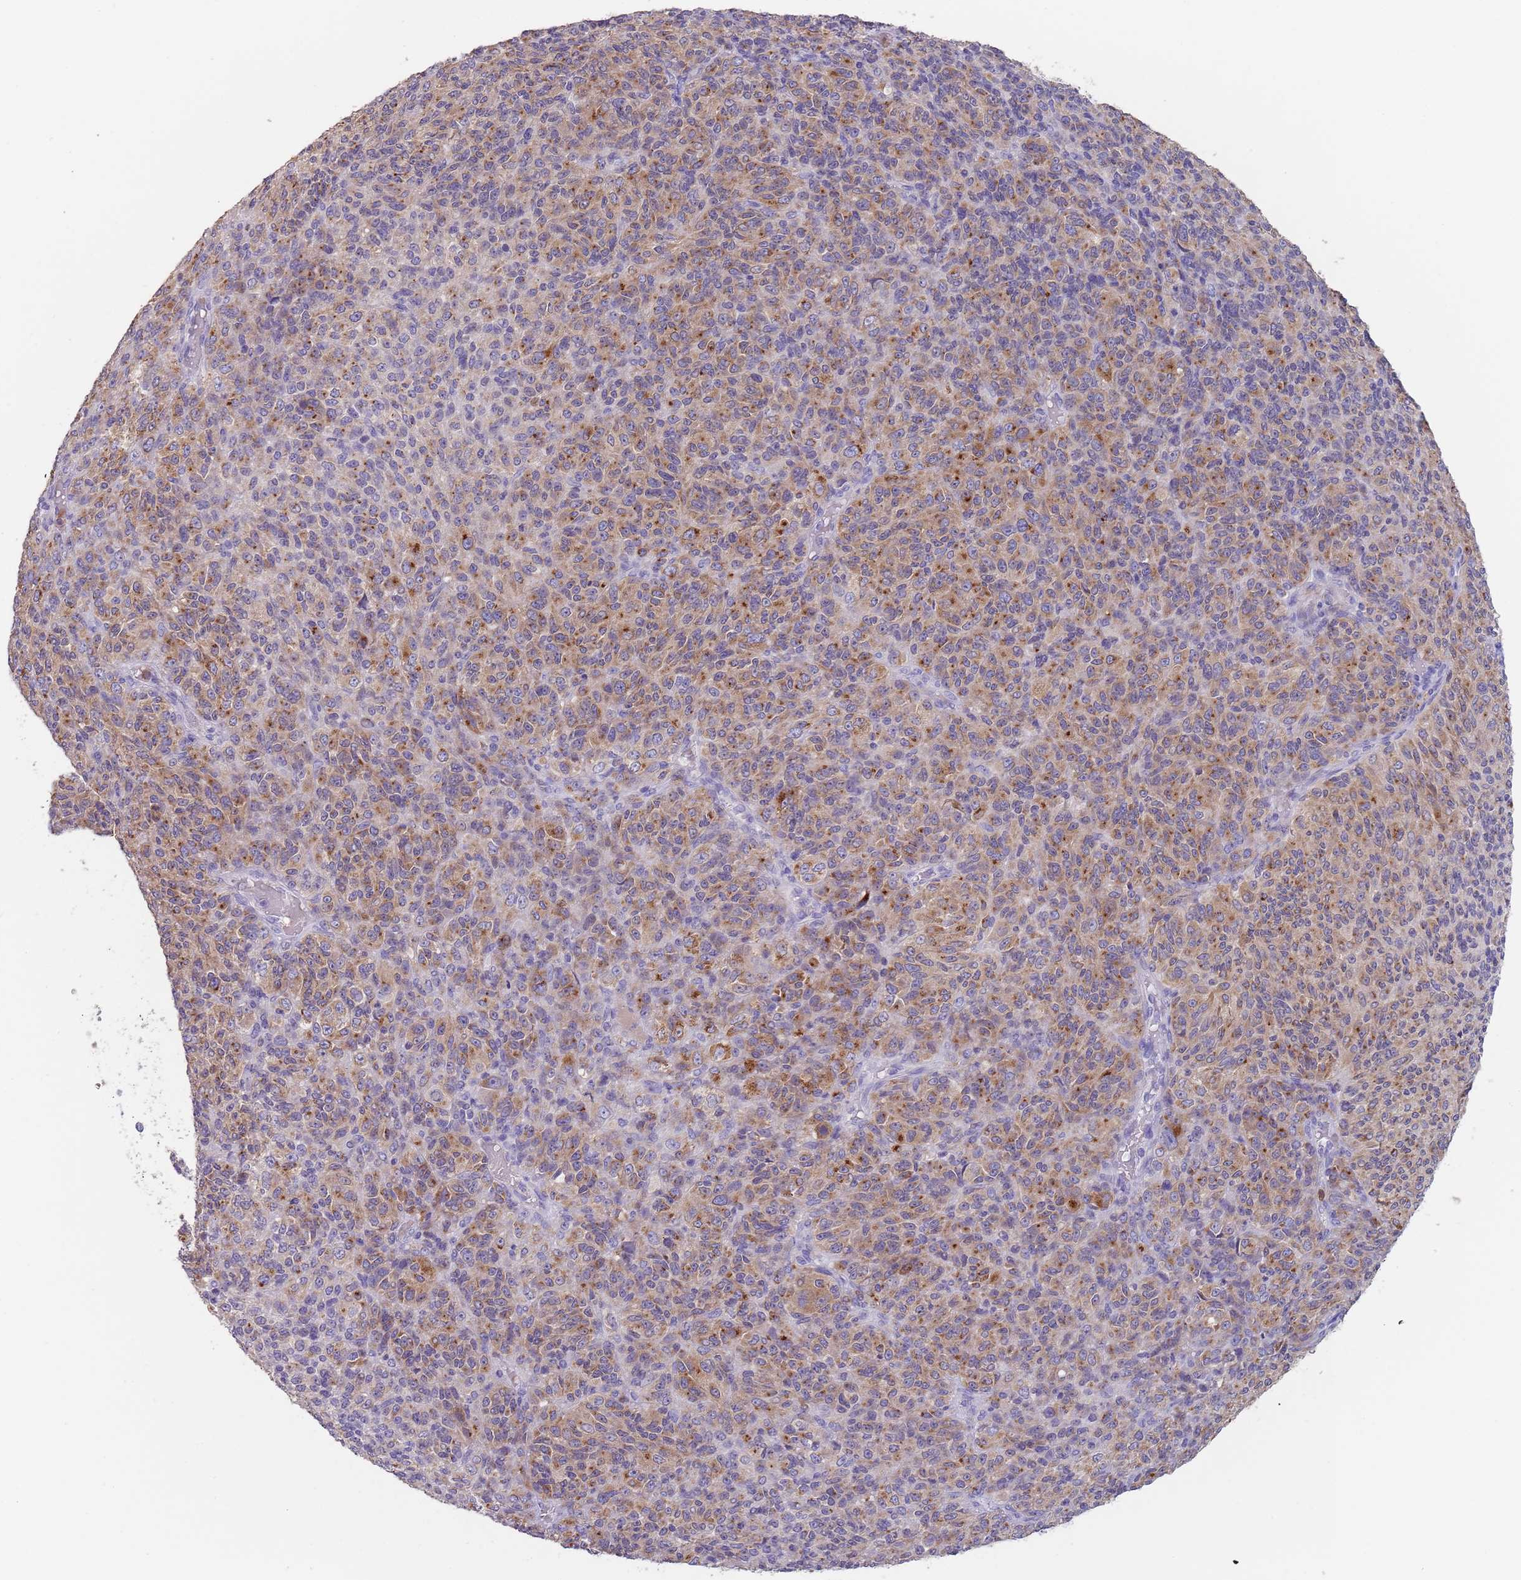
{"staining": {"intensity": "moderate", "quantity": "25%-75%", "location": "cytoplasmic/membranous"}, "tissue": "melanoma", "cell_type": "Tumor cells", "image_type": "cancer", "snomed": [{"axis": "morphology", "description": "Malignant melanoma, Metastatic site"}, {"axis": "topography", "description": "Brain"}], "caption": "Protein staining displays moderate cytoplasmic/membranous staining in approximately 25%-75% of tumor cells in melanoma. (DAB IHC, brown staining for protein, blue staining for nuclei).", "gene": "TMEM251", "patient": {"sex": "female", "age": 56}}